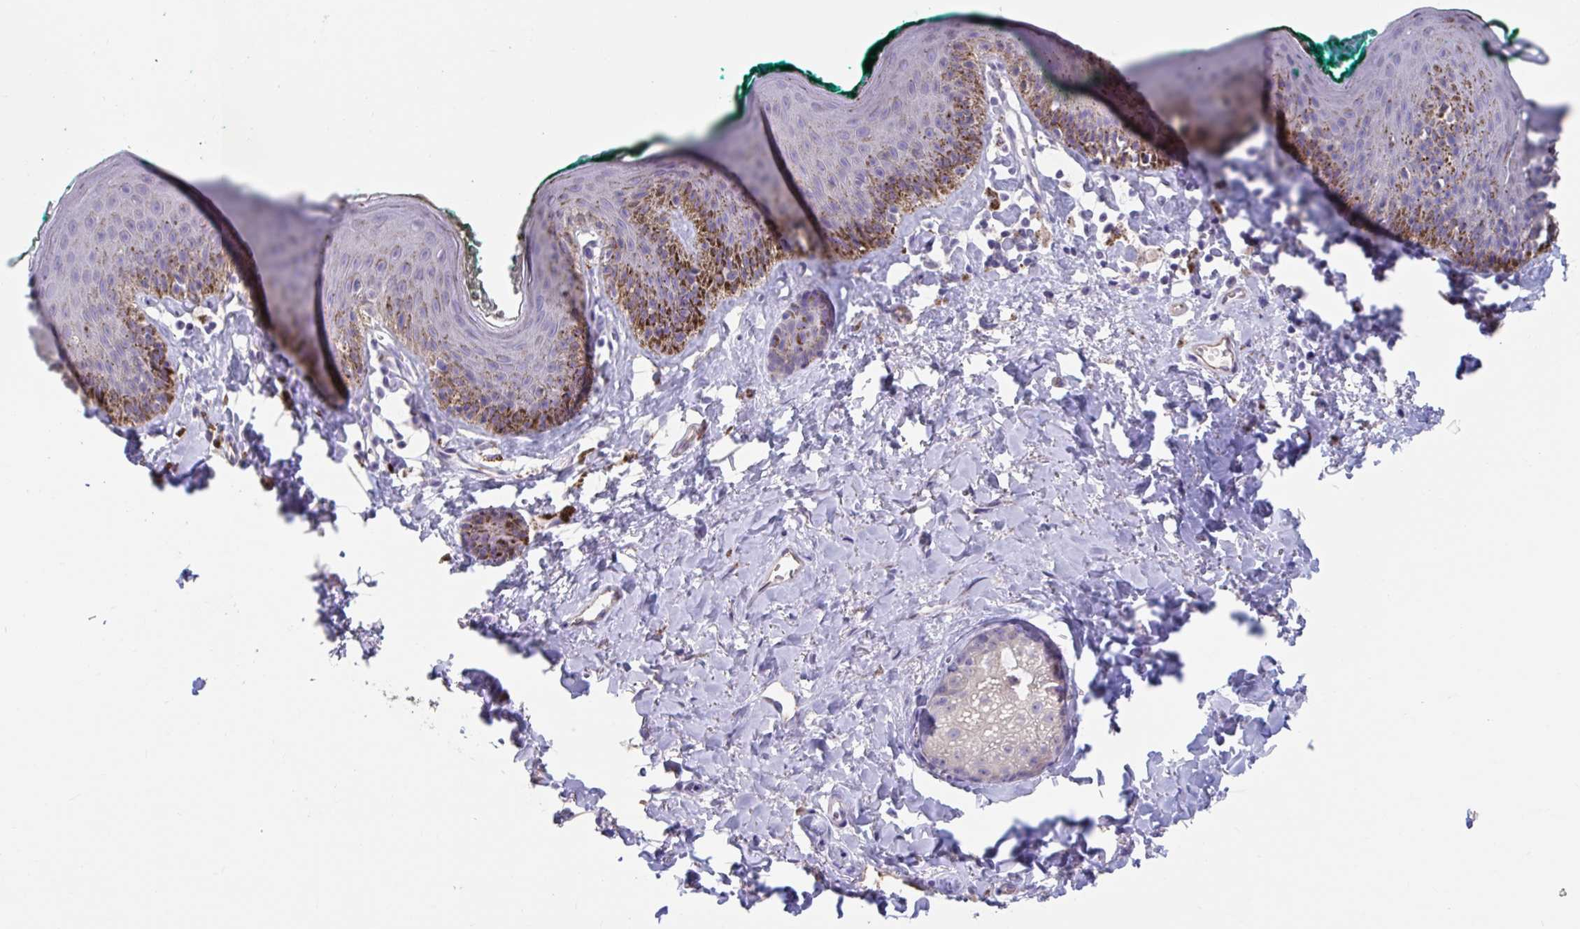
{"staining": {"intensity": "strong", "quantity": "<25%", "location": "cytoplasmic/membranous"}, "tissue": "skin", "cell_type": "Epidermal cells", "image_type": "normal", "snomed": [{"axis": "morphology", "description": "Normal tissue, NOS"}, {"axis": "topography", "description": "Vulva"}, {"axis": "topography", "description": "Peripheral nerve tissue"}], "caption": "The immunohistochemical stain shows strong cytoplasmic/membranous staining in epidermal cells of normal skin. Using DAB (3,3'-diaminobenzidine) (brown) and hematoxylin (blue) stains, captured at high magnification using brightfield microscopy.", "gene": "GPR162", "patient": {"sex": "female", "age": 66}}